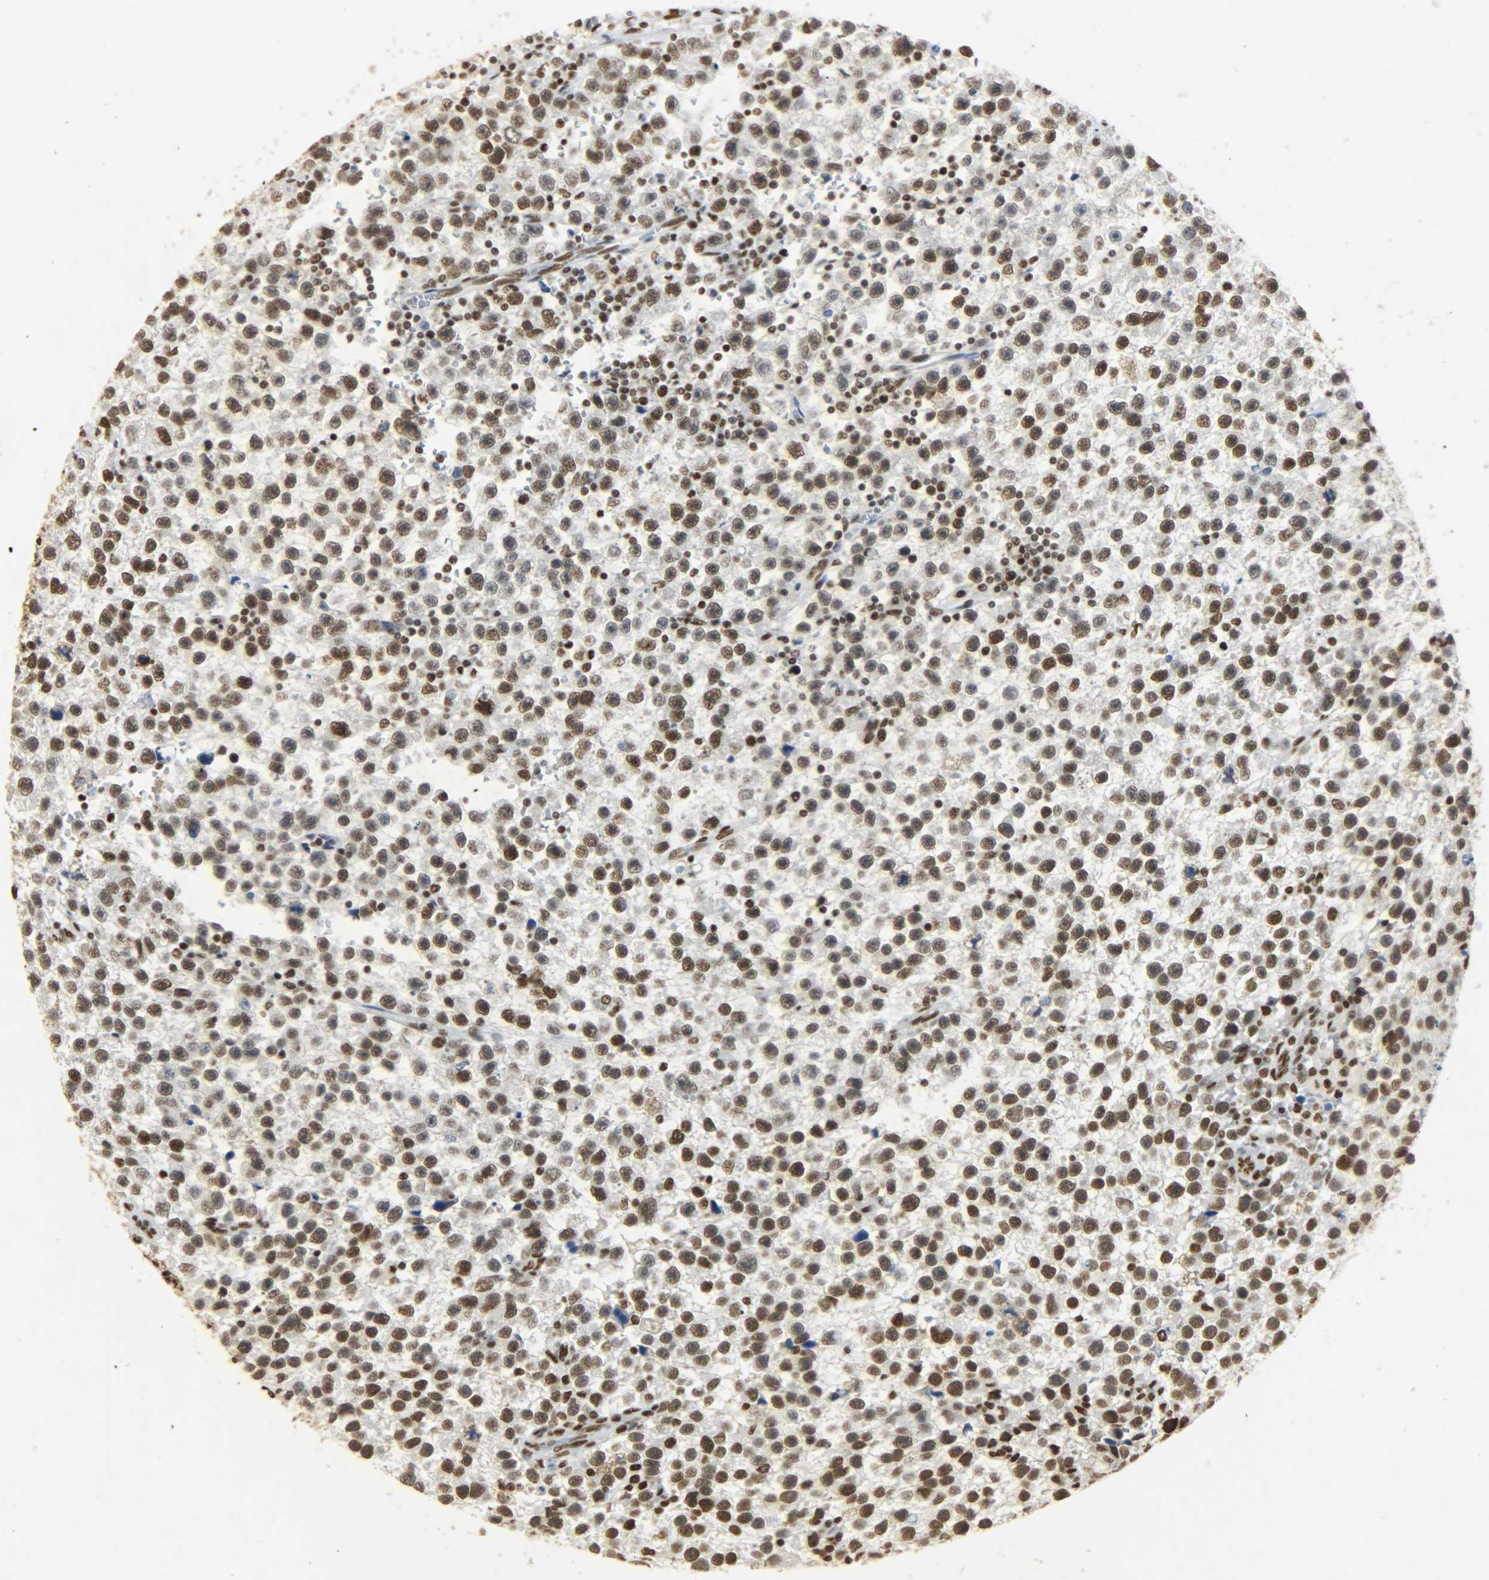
{"staining": {"intensity": "strong", "quantity": ">75%", "location": "nuclear"}, "tissue": "testis cancer", "cell_type": "Tumor cells", "image_type": "cancer", "snomed": [{"axis": "morphology", "description": "Seminoma, NOS"}, {"axis": "topography", "description": "Testis"}], "caption": "The immunohistochemical stain shows strong nuclear positivity in tumor cells of seminoma (testis) tissue. (IHC, brightfield microscopy, high magnification).", "gene": "KHDRBS1", "patient": {"sex": "male", "age": 33}}